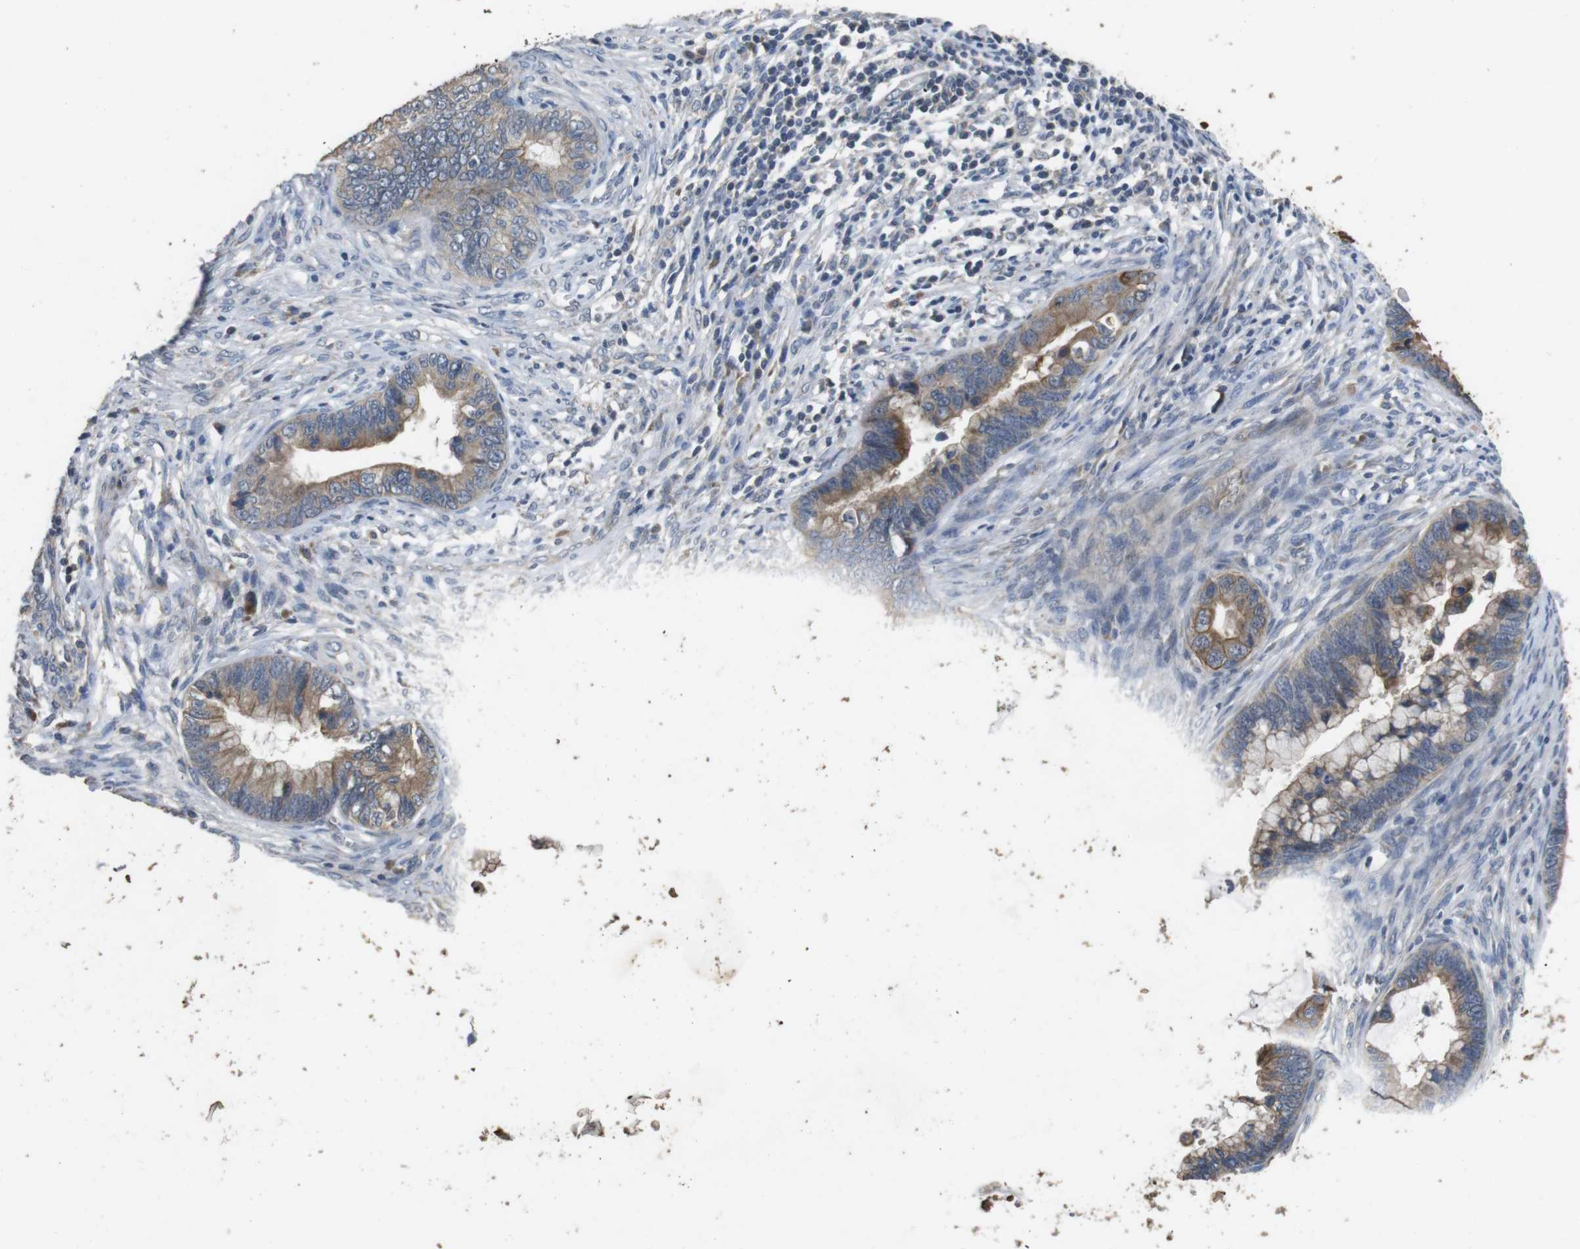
{"staining": {"intensity": "moderate", "quantity": ">75%", "location": "cytoplasmic/membranous"}, "tissue": "cervical cancer", "cell_type": "Tumor cells", "image_type": "cancer", "snomed": [{"axis": "morphology", "description": "Adenocarcinoma, NOS"}, {"axis": "topography", "description": "Cervix"}], "caption": "Immunohistochemical staining of human adenocarcinoma (cervical) displays medium levels of moderate cytoplasmic/membranous protein staining in about >75% of tumor cells.", "gene": "ADGRL3", "patient": {"sex": "female", "age": 44}}